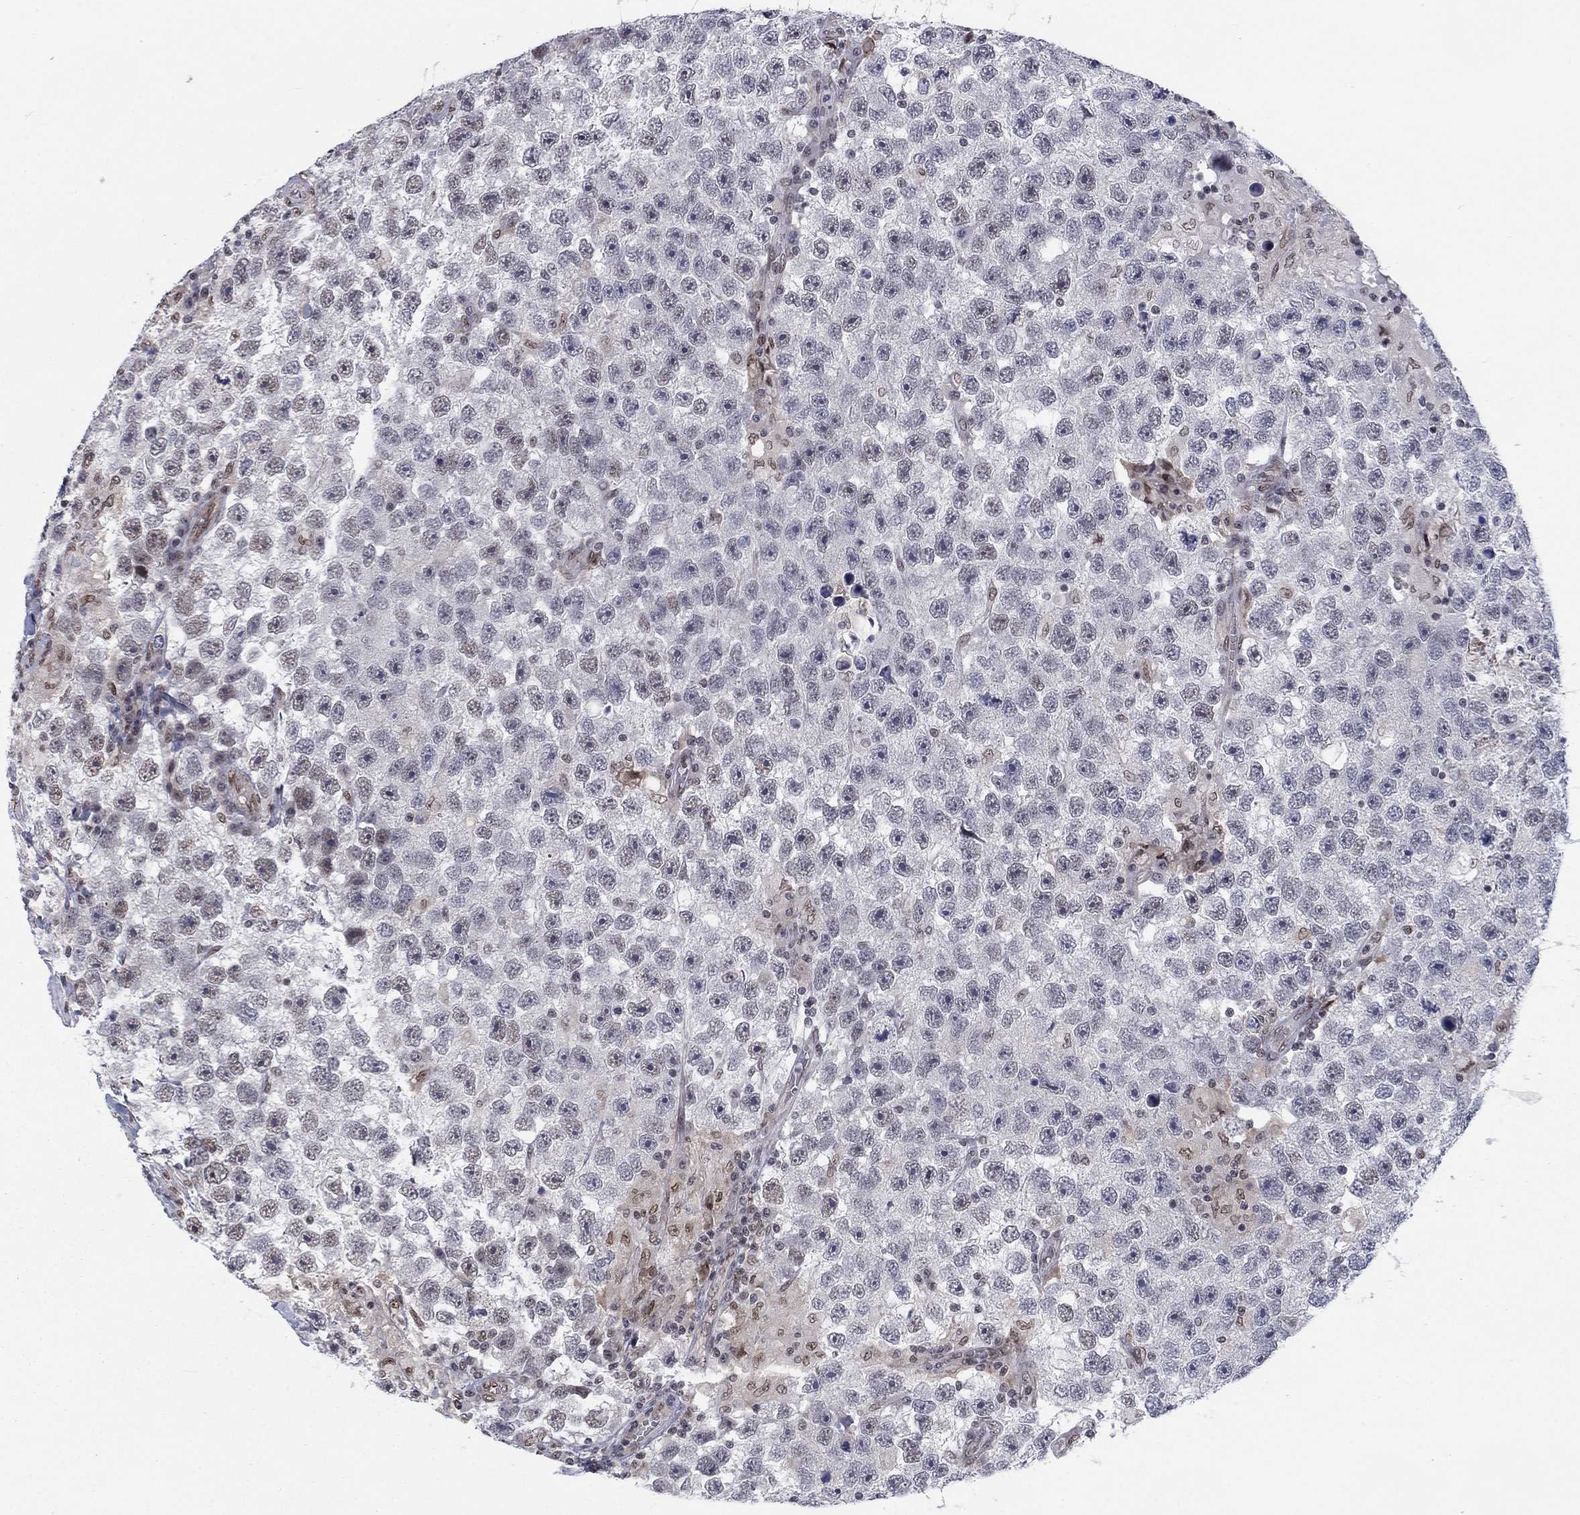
{"staining": {"intensity": "negative", "quantity": "none", "location": "none"}, "tissue": "testis cancer", "cell_type": "Tumor cells", "image_type": "cancer", "snomed": [{"axis": "morphology", "description": "Seminoma, NOS"}, {"axis": "topography", "description": "Testis"}], "caption": "A high-resolution image shows immunohistochemistry (IHC) staining of seminoma (testis), which reveals no significant expression in tumor cells.", "gene": "FYTTD1", "patient": {"sex": "male", "age": 26}}